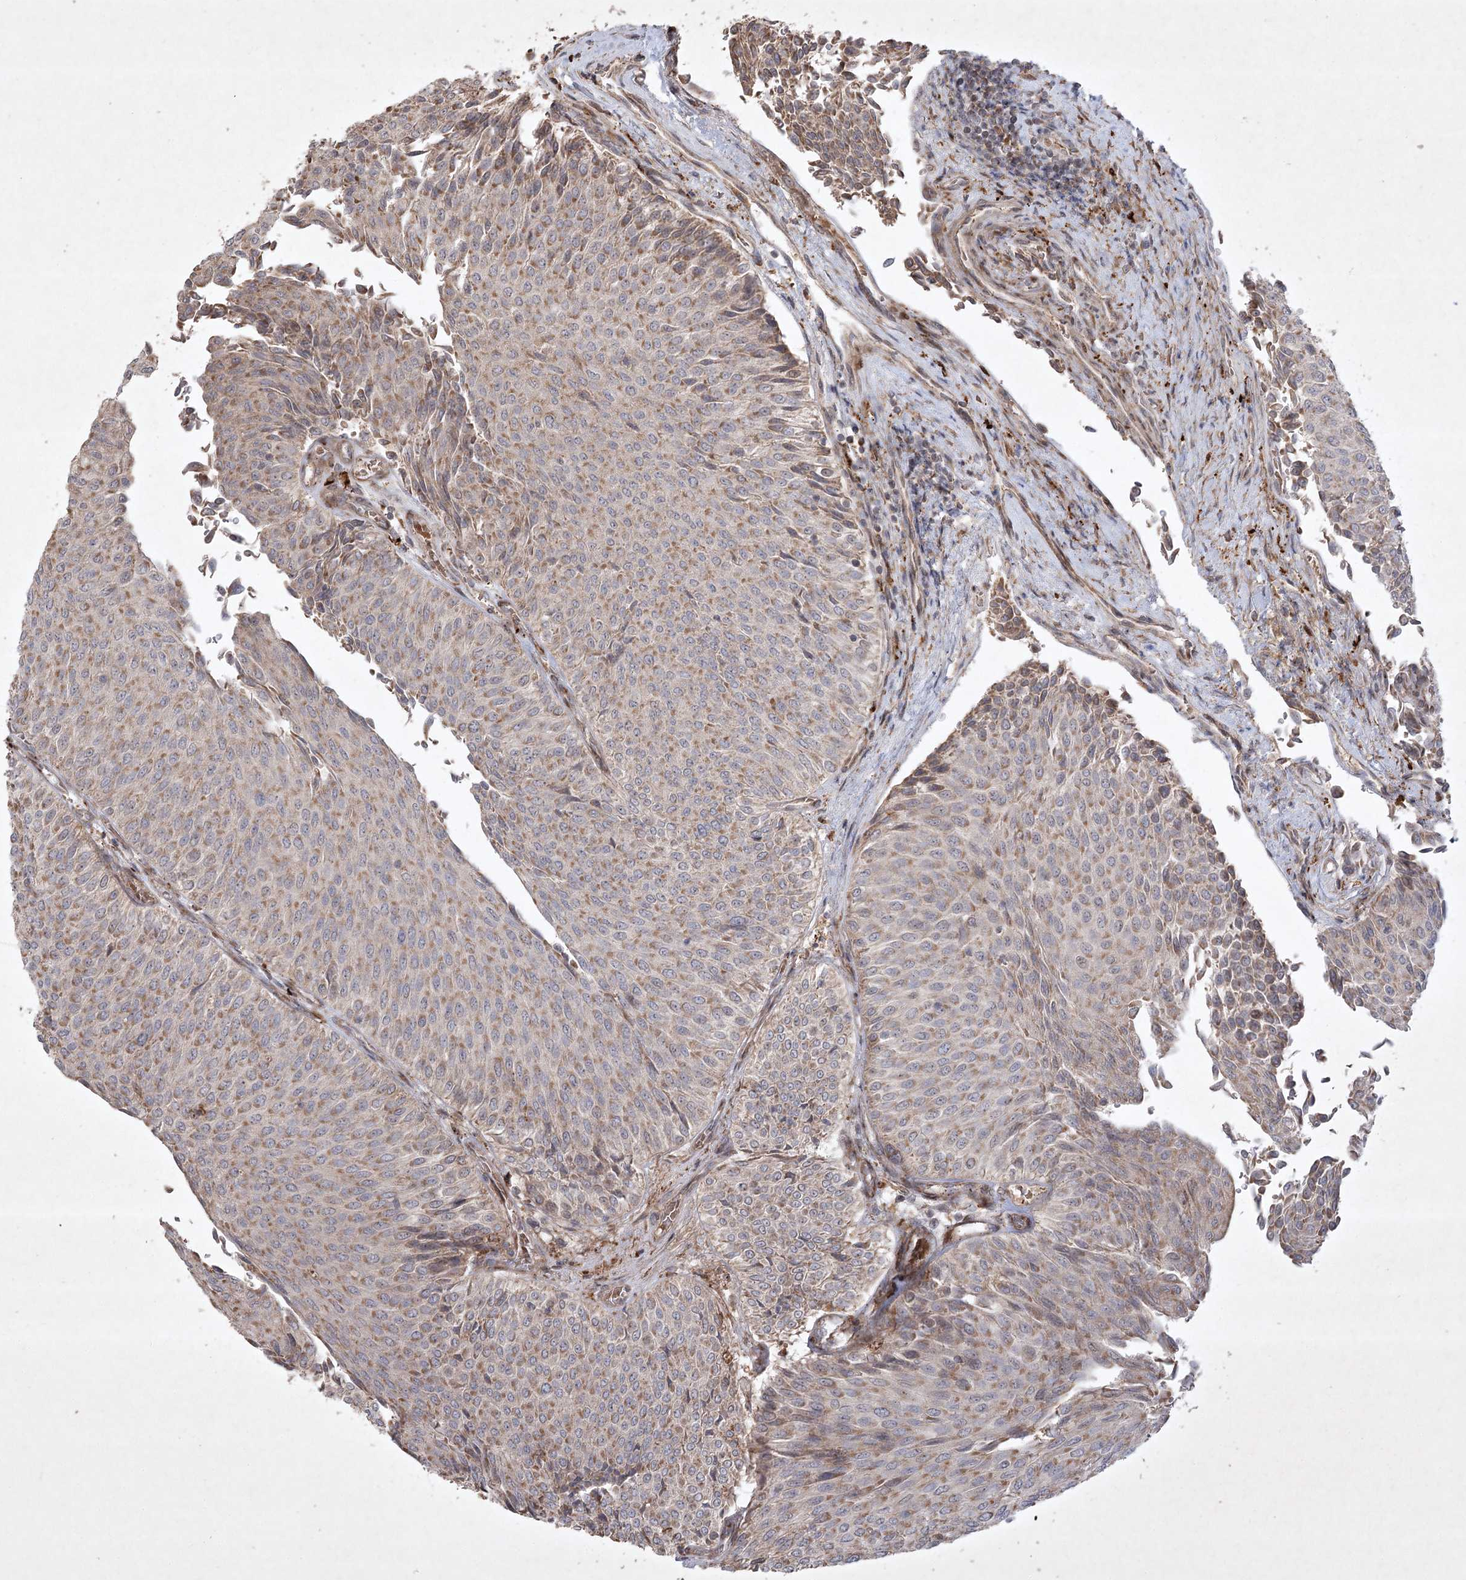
{"staining": {"intensity": "weak", "quantity": ">75%", "location": "cytoplasmic/membranous"}, "tissue": "urothelial cancer", "cell_type": "Tumor cells", "image_type": "cancer", "snomed": [{"axis": "morphology", "description": "Urothelial carcinoma, Low grade"}, {"axis": "topography", "description": "Urinary bladder"}], "caption": "High-power microscopy captured an immunohistochemistry micrograph of low-grade urothelial carcinoma, revealing weak cytoplasmic/membranous staining in about >75% of tumor cells.", "gene": "KBTBD4", "patient": {"sex": "male", "age": 78}}